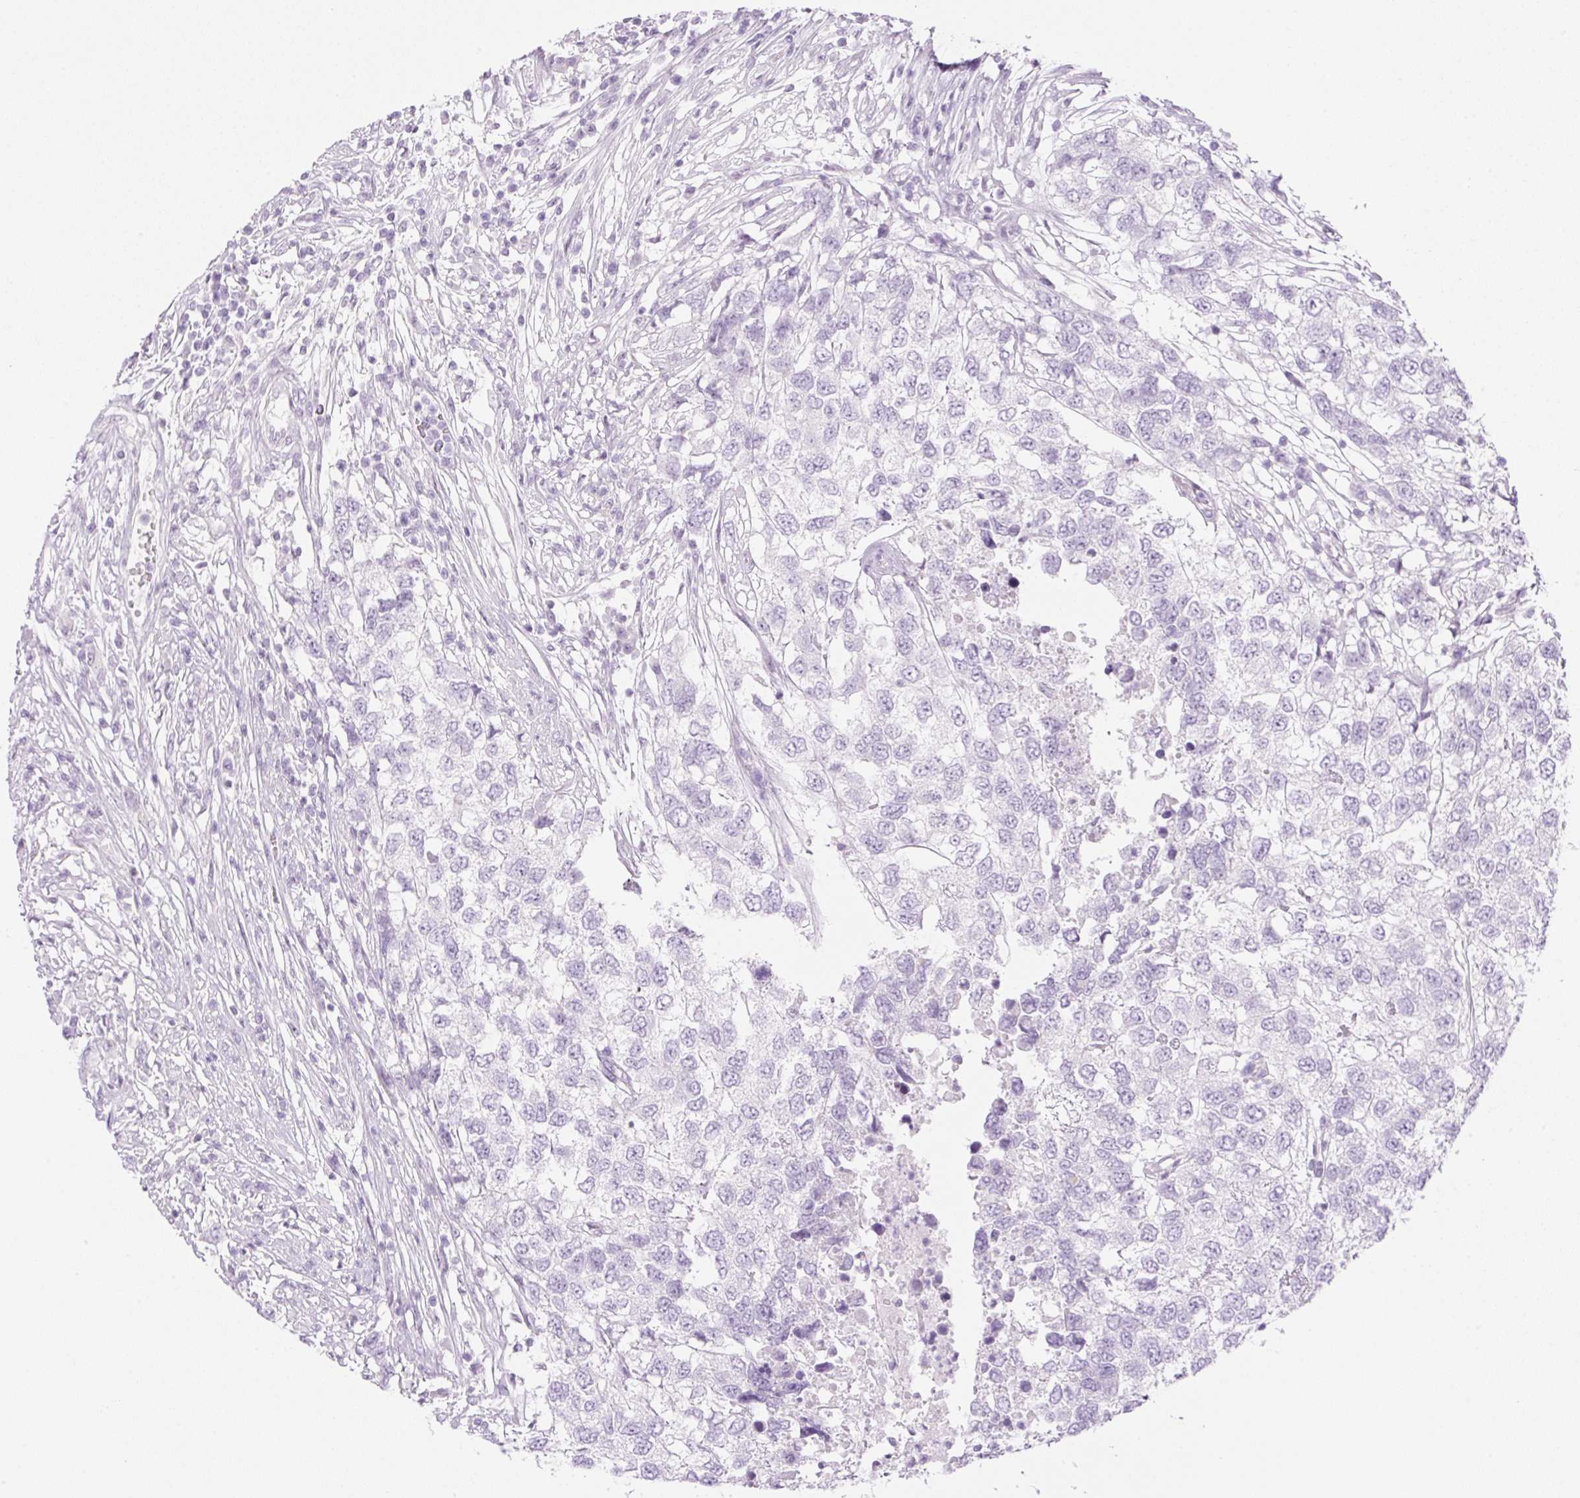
{"staining": {"intensity": "negative", "quantity": "none", "location": "none"}, "tissue": "testis cancer", "cell_type": "Tumor cells", "image_type": "cancer", "snomed": [{"axis": "morphology", "description": "Carcinoma, Embryonal, NOS"}, {"axis": "topography", "description": "Testis"}], "caption": "Photomicrograph shows no protein positivity in tumor cells of testis cancer (embryonal carcinoma) tissue. (DAB immunohistochemistry, high magnification).", "gene": "SP140L", "patient": {"sex": "male", "age": 83}}